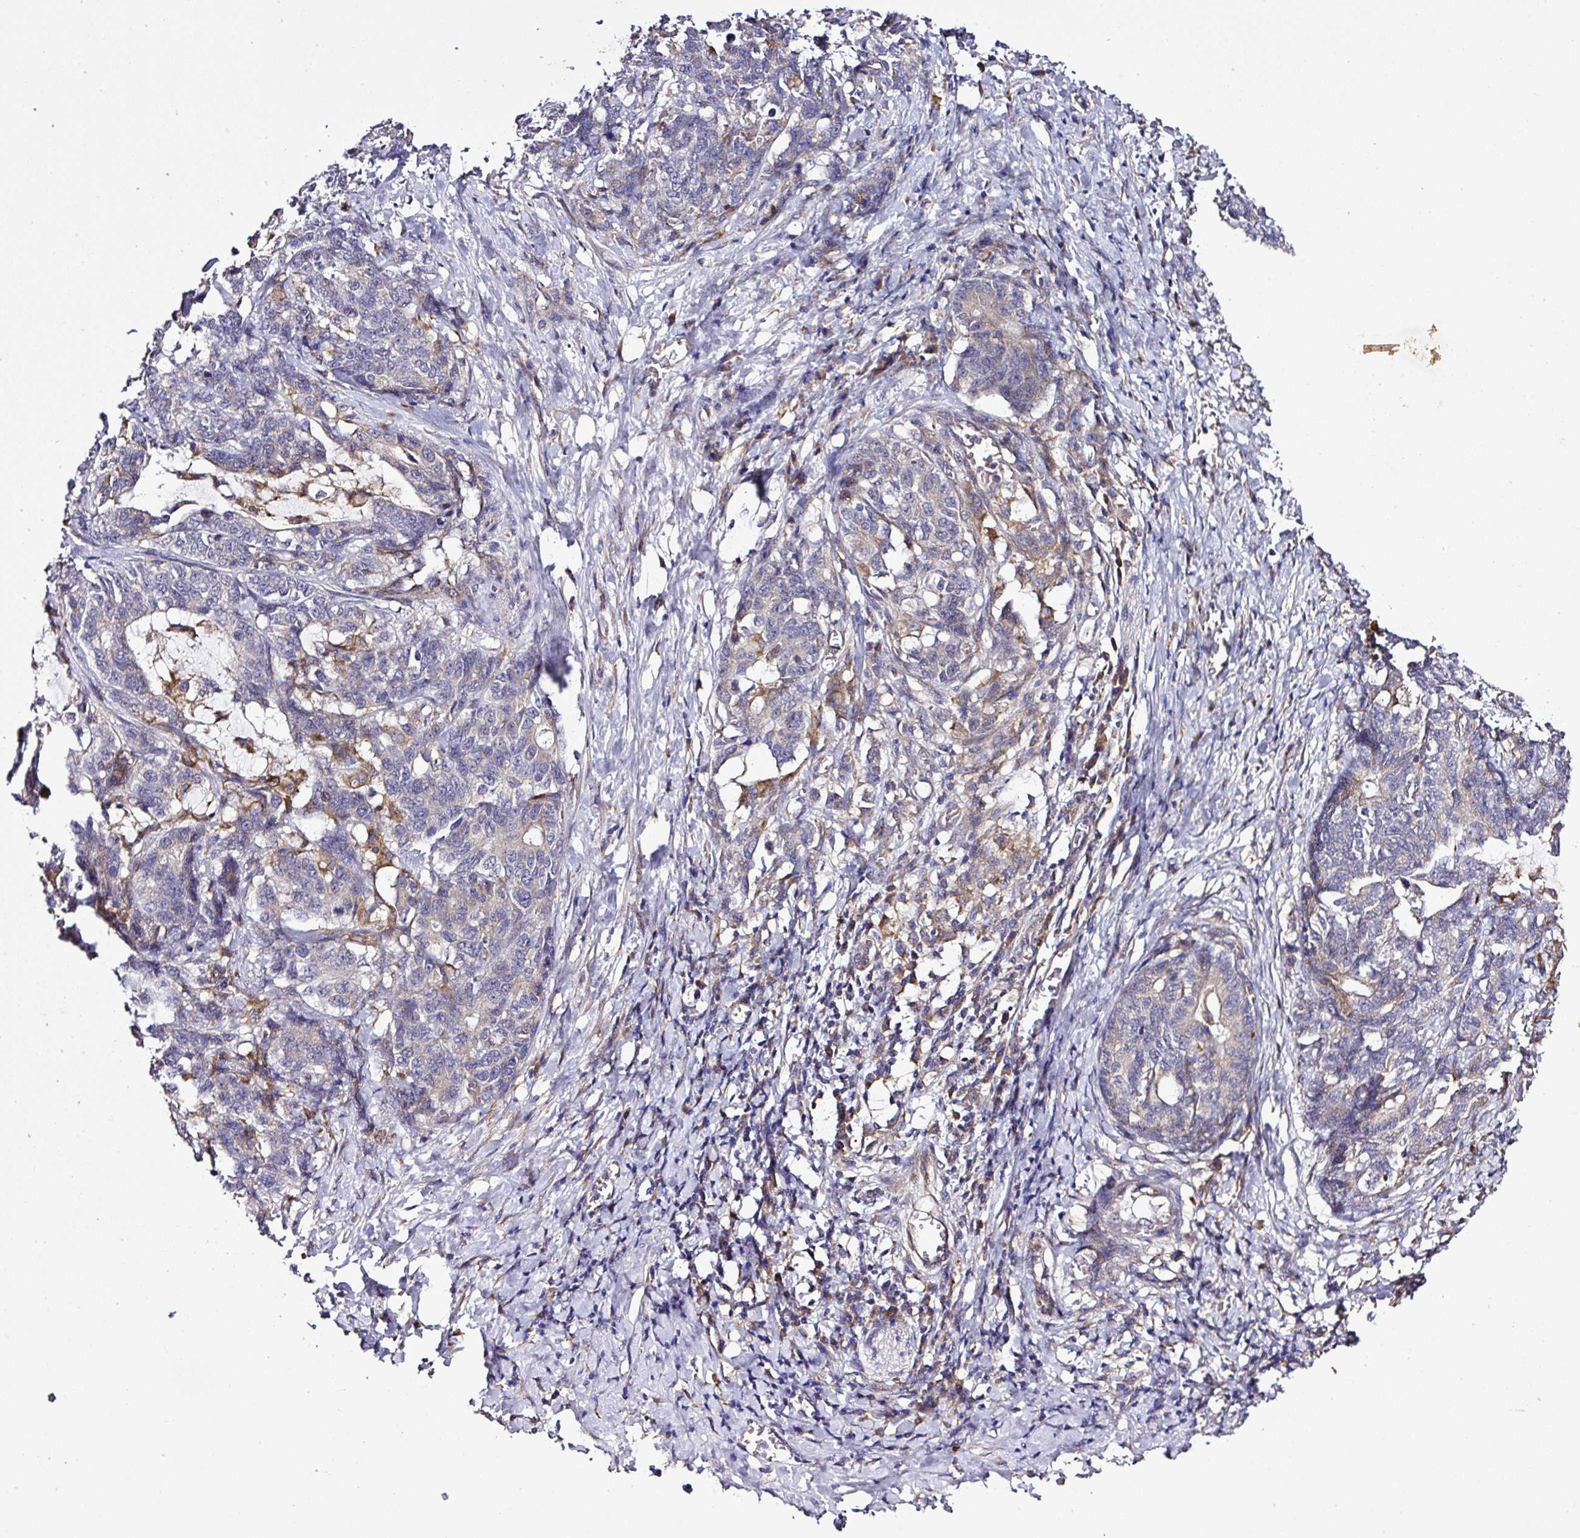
{"staining": {"intensity": "negative", "quantity": "none", "location": "none"}, "tissue": "stomach cancer", "cell_type": "Tumor cells", "image_type": "cancer", "snomed": [{"axis": "morphology", "description": "Normal tissue, NOS"}, {"axis": "morphology", "description": "Adenocarcinoma, NOS"}, {"axis": "topography", "description": "Stomach"}], "caption": "The histopathology image exhibits no staining of tumor cells in stomach adenocarcinoma. The staining was performed using DAB to visualize the protein expression in brown, while the nuclei were stained in blue with hematoxylin (Magnification: 20x).", "gene": "ZNF513", "patient": {"sex": "female", "age": 64}}